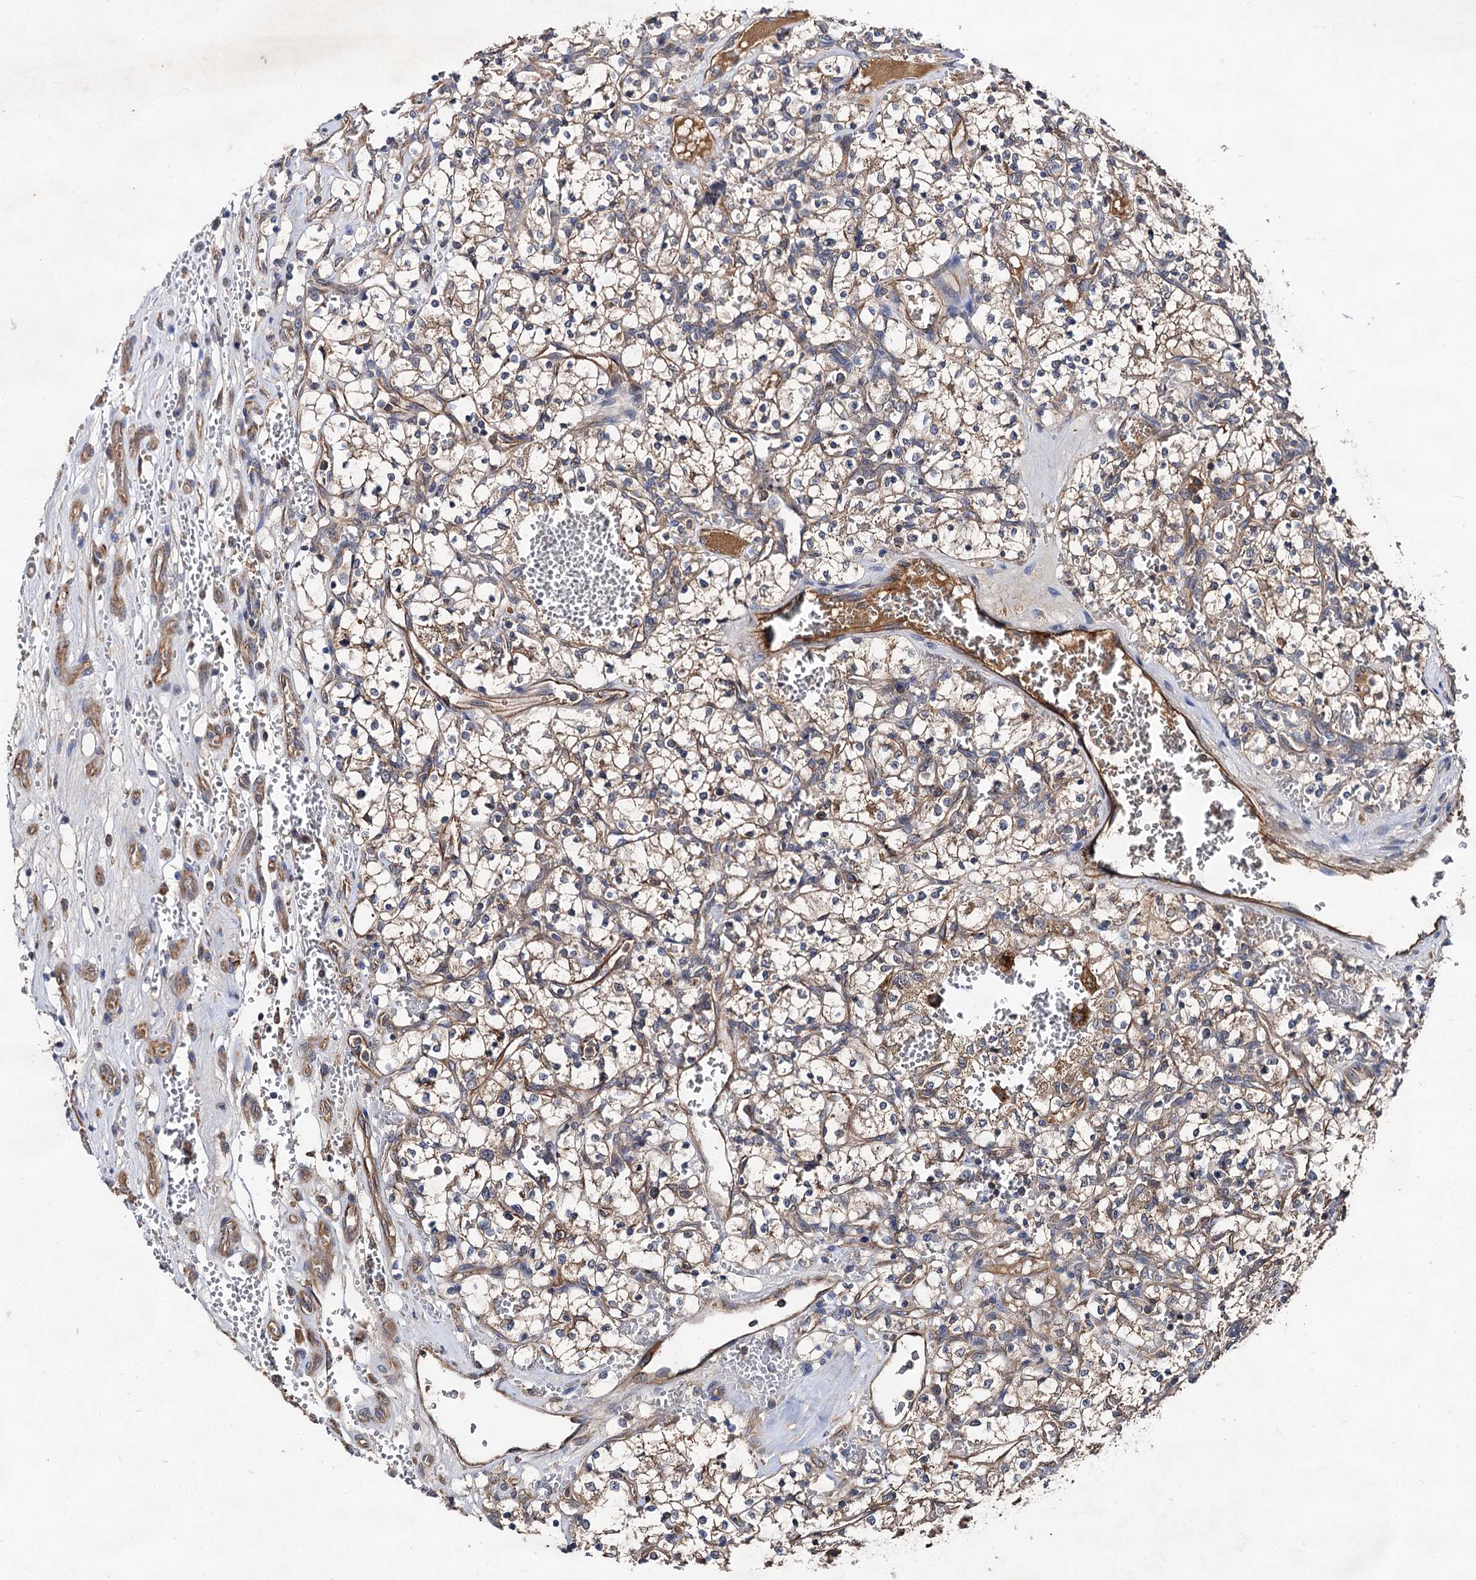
{"staining": {"intensity": "weak", "quantity": "25%-75%", "location": "cytoplasmic/membranous"}, "tissue": "renal cancer", "cell_type": "Tumor cells", "image_type": "cancer", "snomed": [{"axis": "morphology", "description": "Adenocarcinoma, NOS"}, {"axis": "topography", "description": "Kidney"}], "caption": "A low amount of weak cytoplasmic/membranous expression is seen in about 25%-75% of tumor cells in renal cancer (adenocarcinoma) tissue. (DAB (3,3'-diaminobenzidine) = brown stain, brightfield microscopy at high magnification).", "gene": "TEX9", "patient": {"sex": "female", "age": 69}}